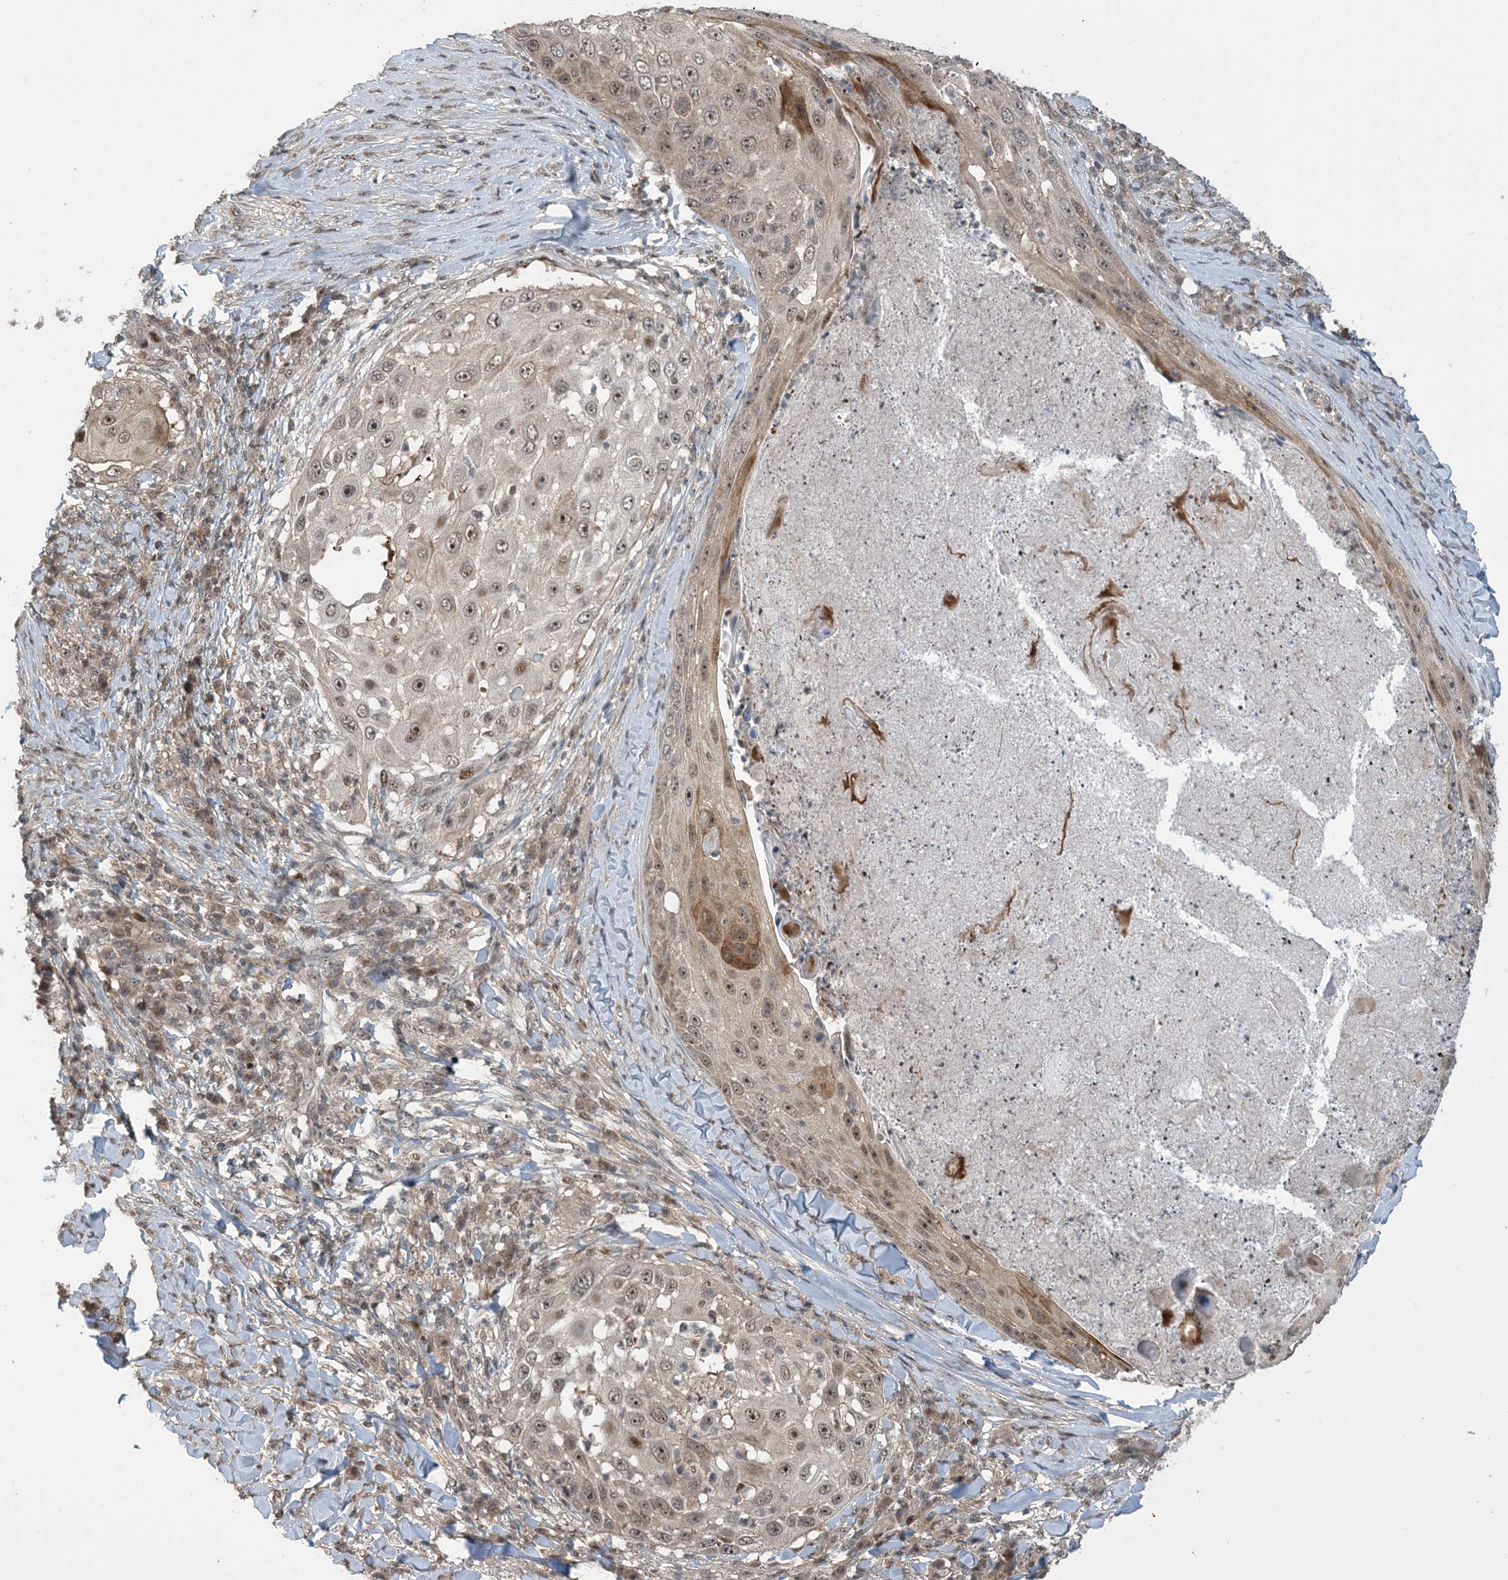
{"staining": {"intensity": "moderate", "quantity": ">75%", "location": "nuclear"}, "tissue": "skin cancer", "cell_type": "Tumor cells", "image_type": "cancer", "snomed": [{"axis": "morphology", "description": "Squamous cell carcinoma, NOS"}, {"axis": "topography", "description": "Skin"}], "caption": "Protein staining of squamous cell carcinoma (skin) tissue reveals moderate nuclear staining in approximately >75% of tumor cells.", "gene": "ZNF710", "patient": {"sex": "female", "age": 44}}